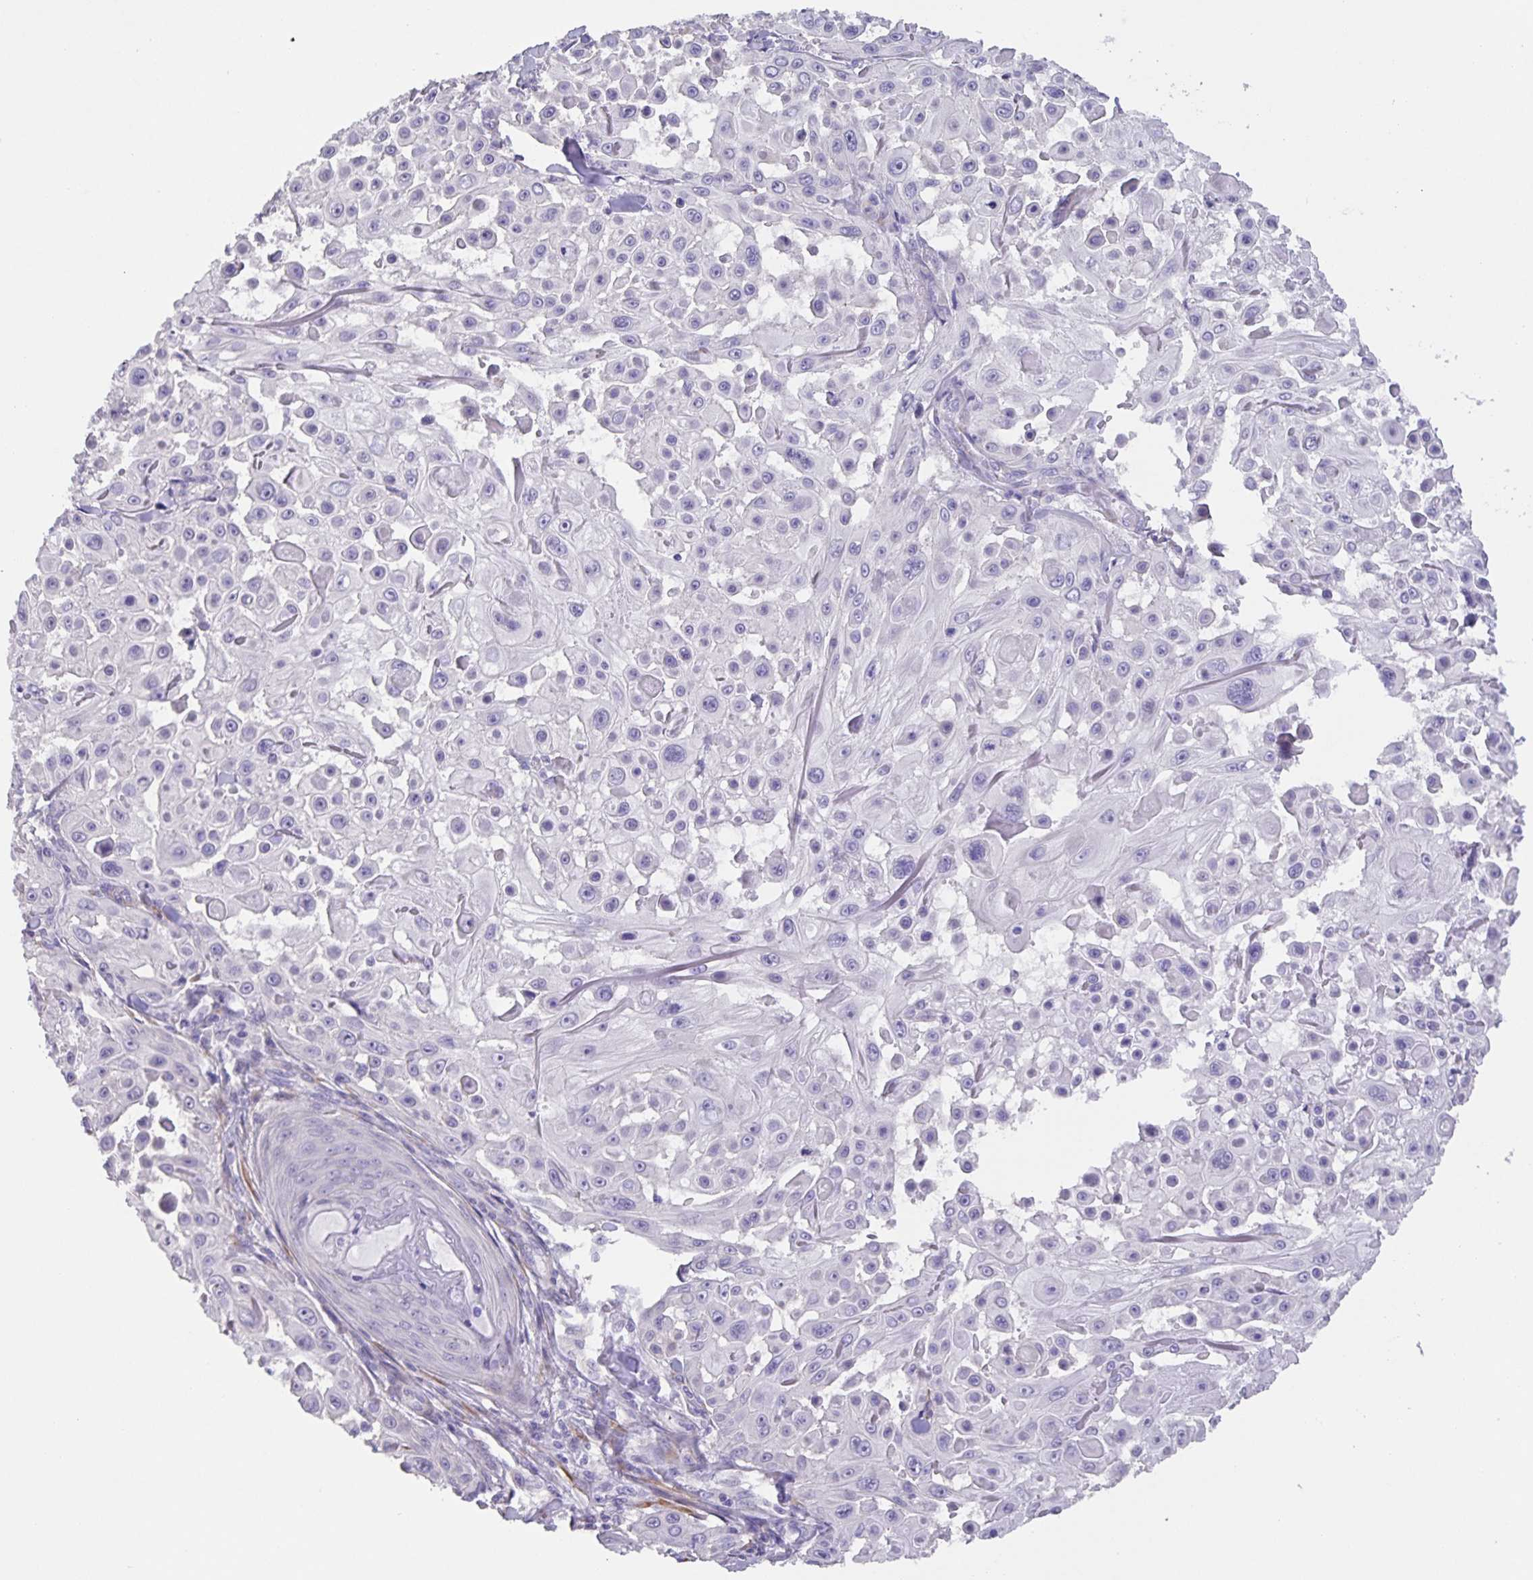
{"staining": {"intensity": "negative", "quantity": "none", "location": "none"}, "tissue": "skin cancer", "cell_type": "Tumor cells", "image_type": "cancer", "snomed": [{"axis": "morphology", "description": "Squamous cell carcinoma, NOS"}, {"axis": "topography", "description": "Skin"}], "caption": "Photomicrograph shows no significant protein staining in tumor cells of skin cancer.", "gene": "PRR36", "patient": {"sex": "male", "age": 91}}